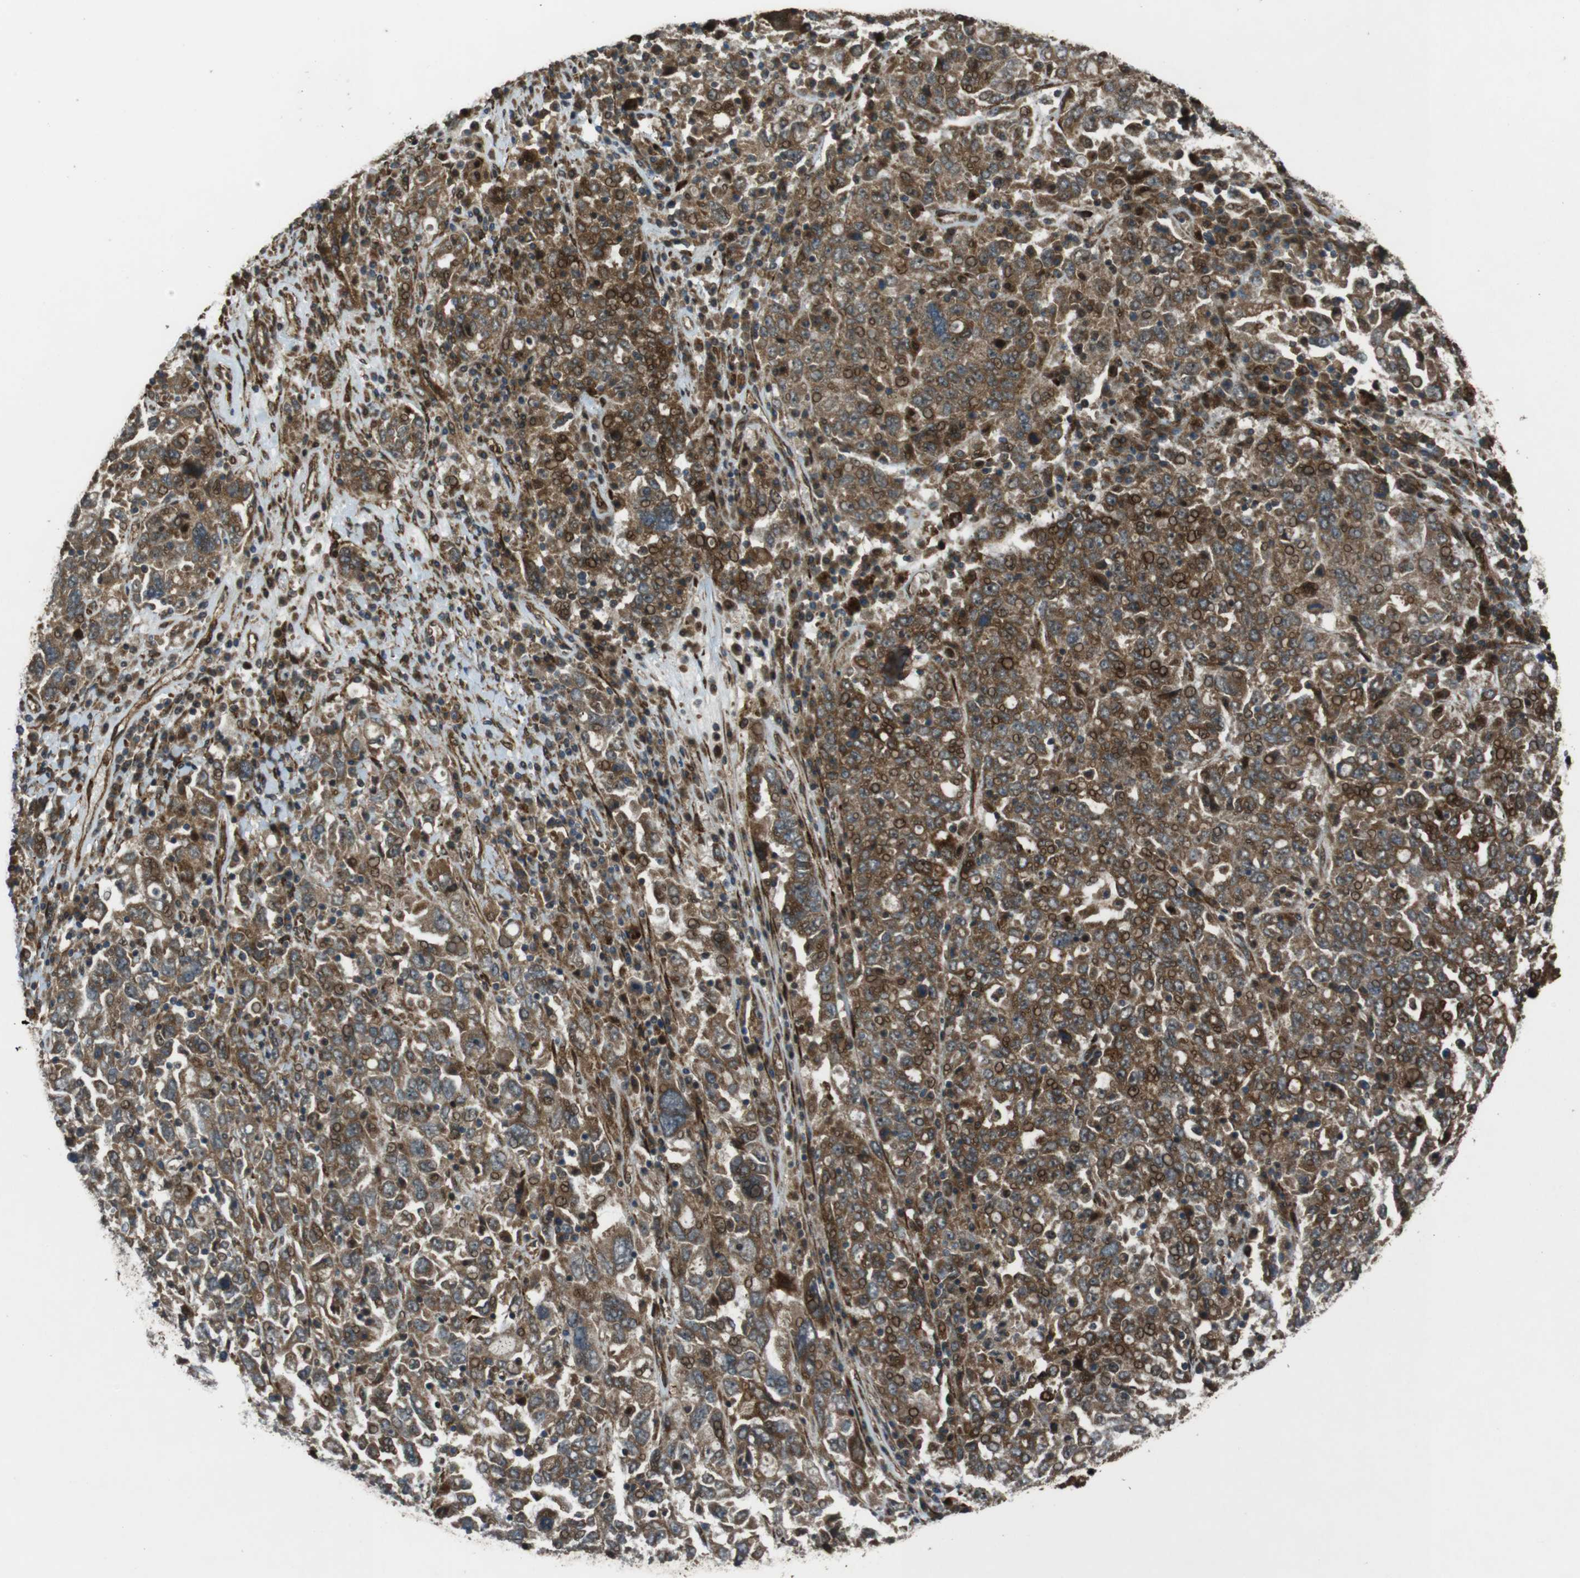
{"staining": {"intensity": "moderate", "quantity": ">75%", "location": "cytoplasmic/membranous,nuclear"}, "tissue": "ovarian cancer", "cell_type": "Tumor cells", "image_type": "cancer", "snomed": [{"axis": "morphology", "description": "Carcinoma, endometroid"}, {"axis": "topography", "description": "Ovary"}], "caption": "About >75% of tumor cells in ovarian cancer (endometroid carcinoma) exhibit moderate cytoplasmic/membranous and nuclear protein expression as visualized by brown immunohistochemical staining.", "gene": "MSRB3", "patient": {"sex": "female", "age": 62}}